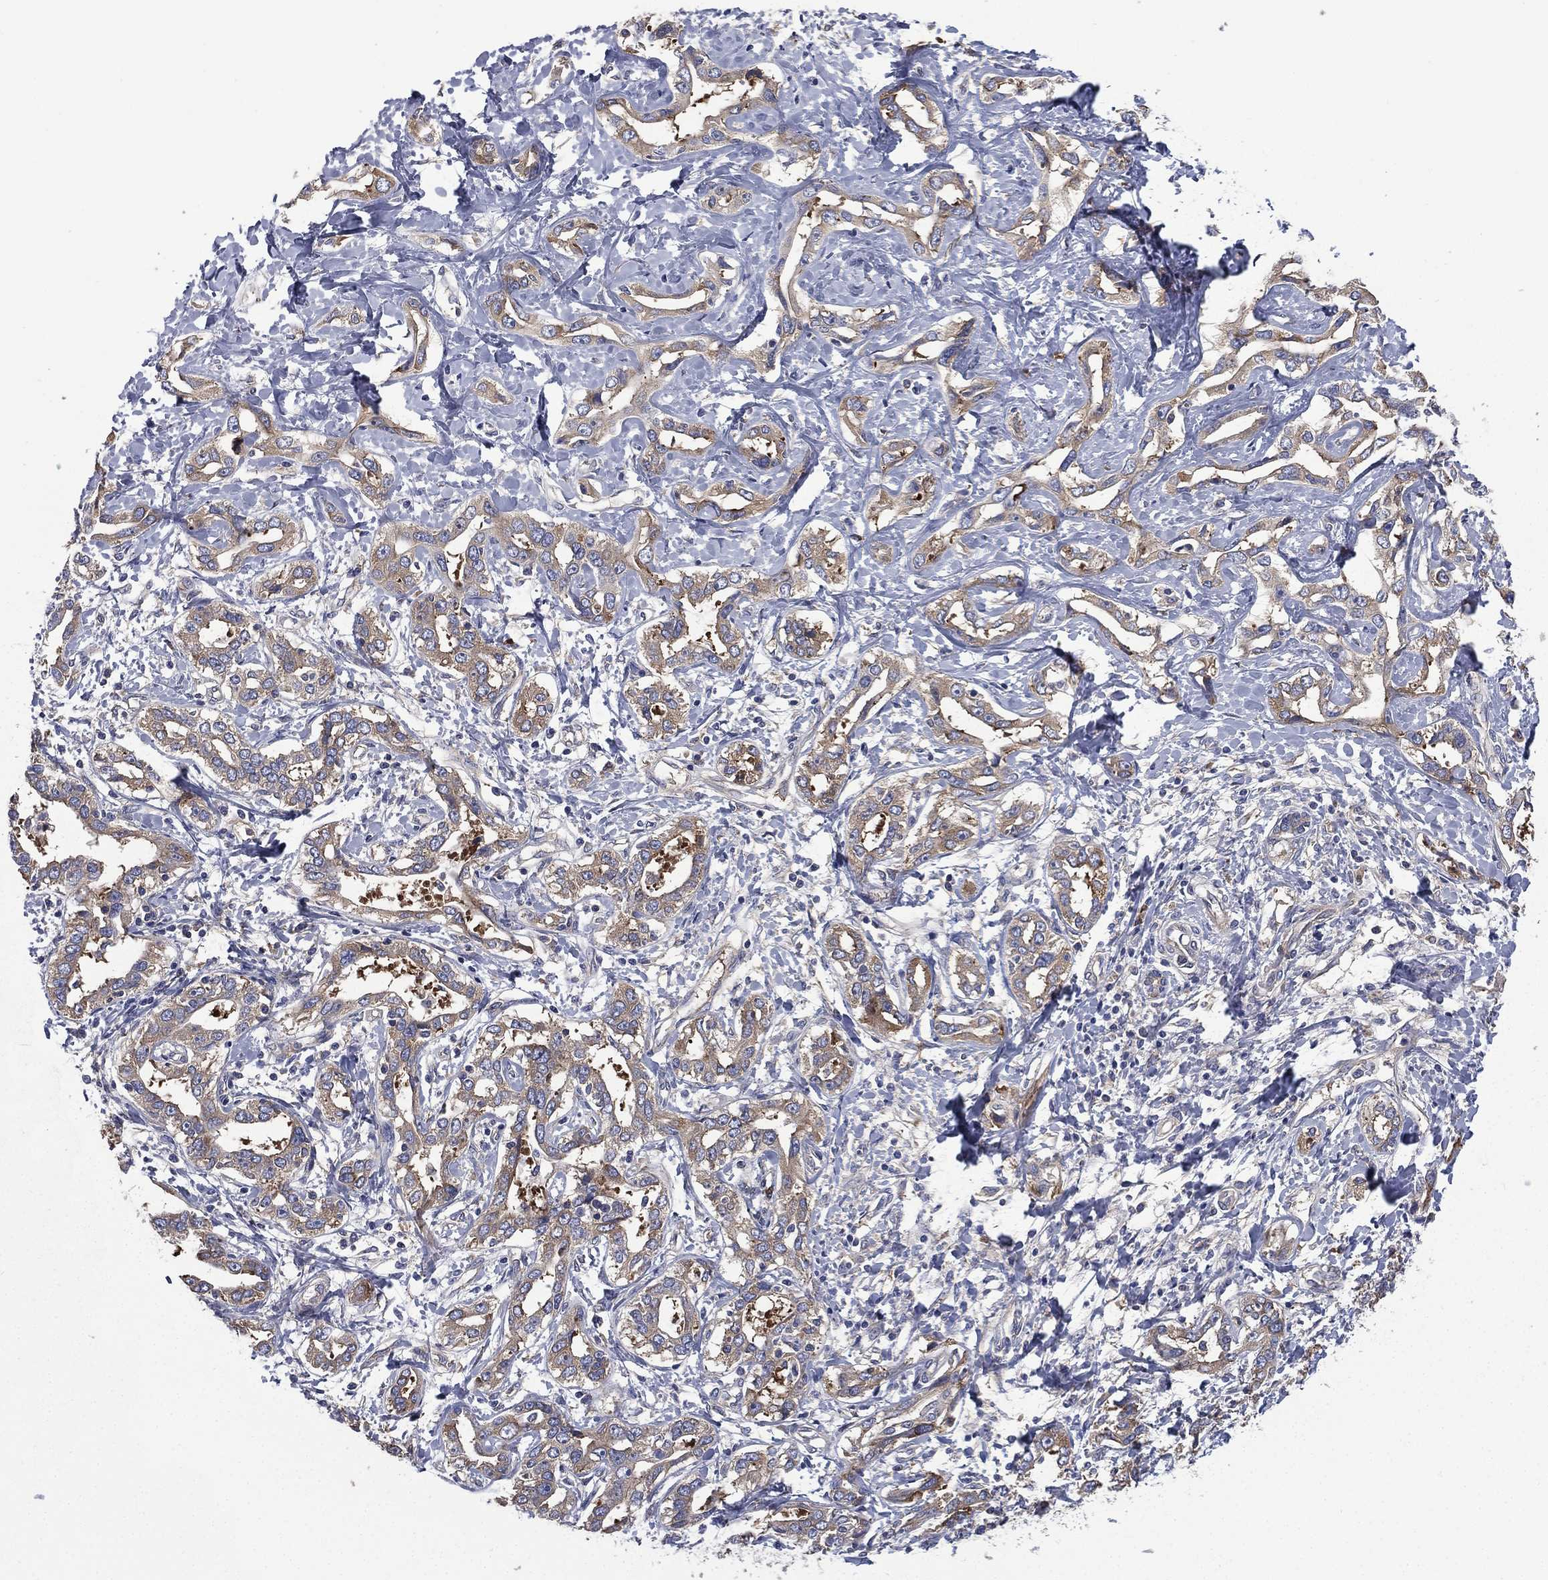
{"staining": {"intensity": "weak", "quantity": "25%-75%", "location": "cytoplasmic/membranous"}, "tissue": "liver cancer", "cell_type": "Tumor cells", "image_type": "cancer", "snomed": [{"axis": "morphology", "description": "Cholangiocarcinoma"}, {"axis": "topography", "description": "Liver"}], "caption": "Liver cancer stained for a protein reveals weak cytoplasmic/membranous positivity in tumor cells.", "gene": "FARSA", "patient": {"sex": "male", "age": 59}}